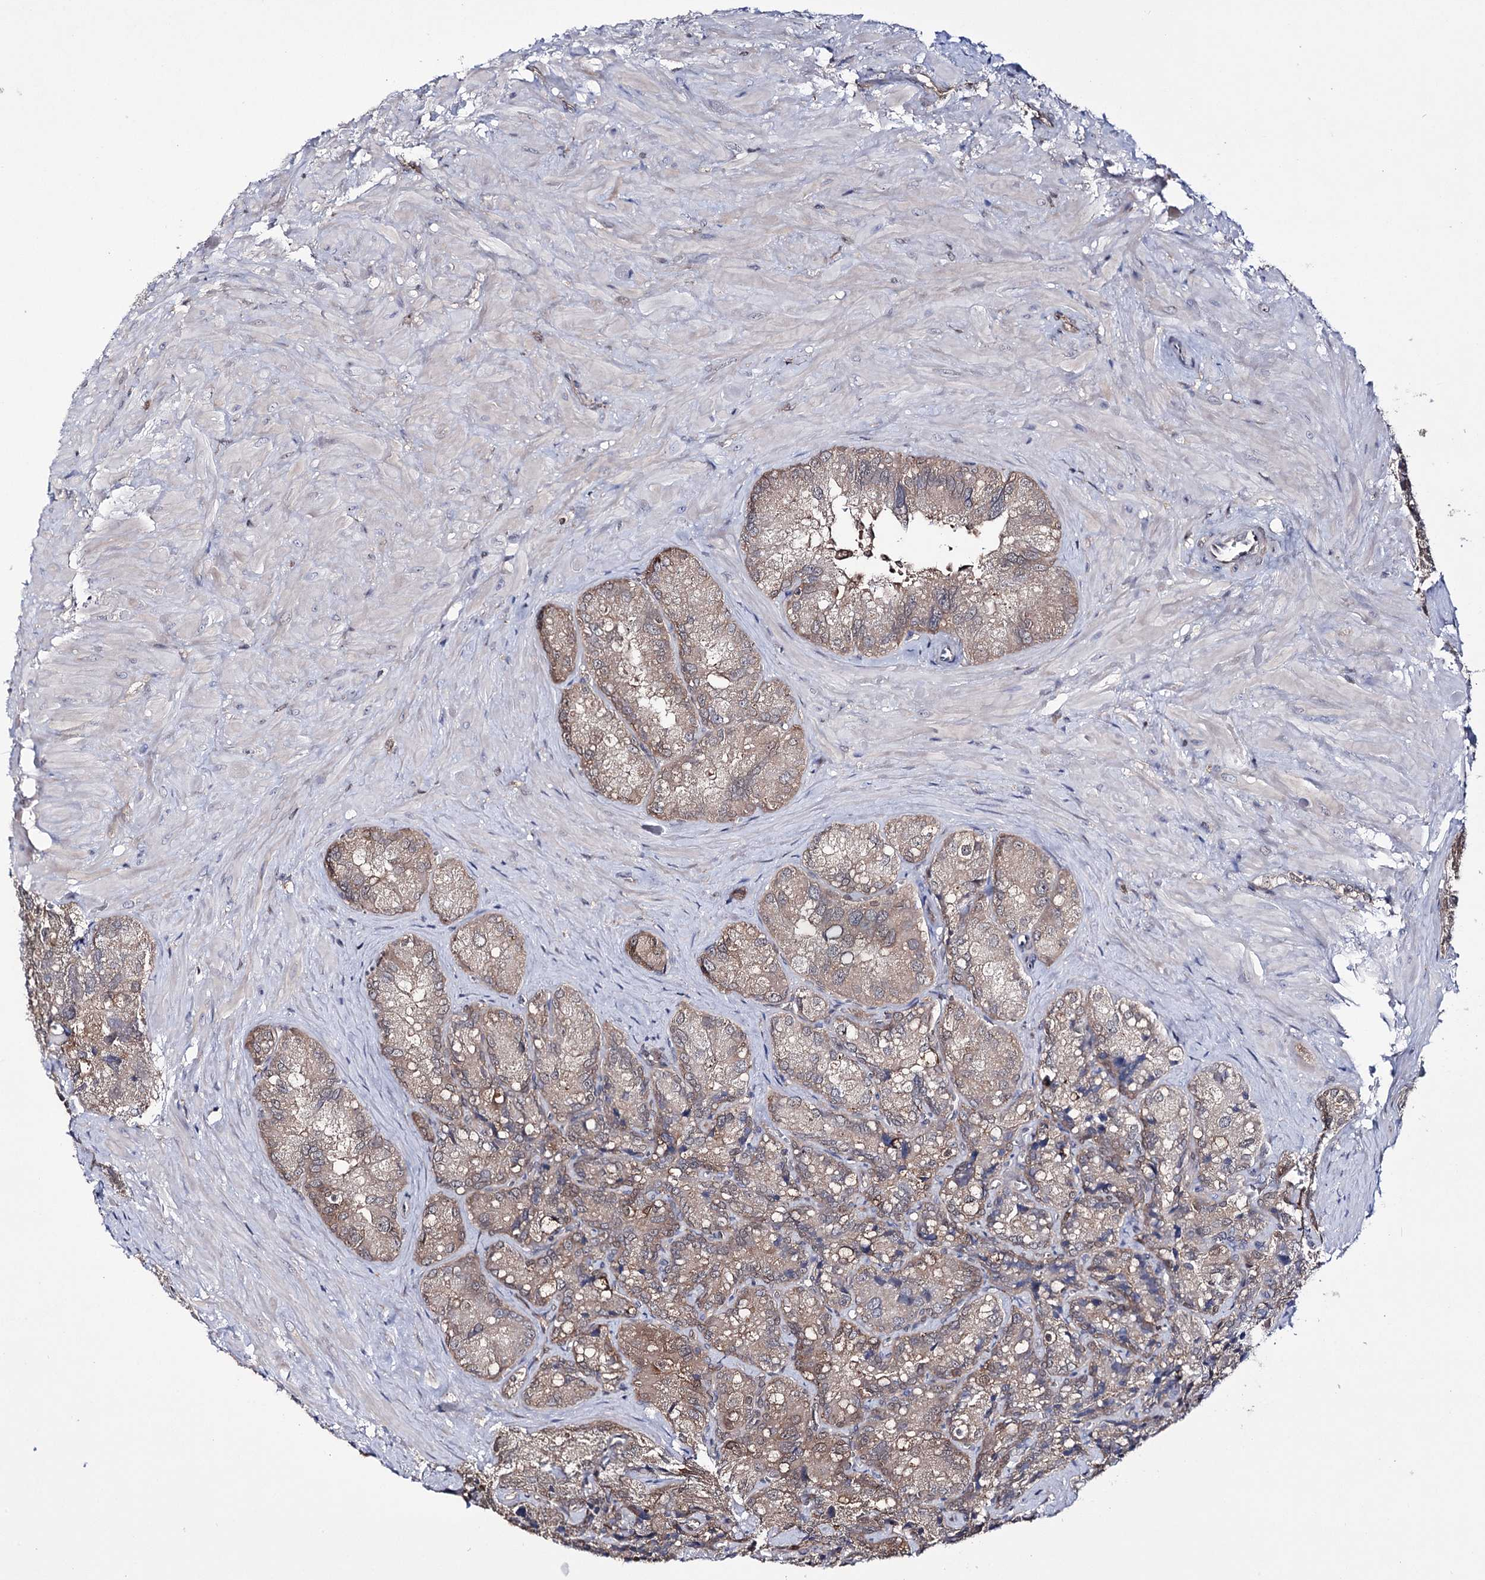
{"staining": {"intensity": "moderate", "quantity": ">75%", "location": "cytoplasmic/membranous"}, "tissue": "seminal vesicle", "cell_type": "Glandular cells", "image_type": "normal", "snomed": [{"axis": "morphology", "description": "Normal tissue, NOS"}, {"axis": "topography", "description": "Seminal veicle"}], "caption": "Protein staining of unremarkable seminal vesicle exhibits moderate cytoplasmic/membranous expression in approximately >75% of glandular cells.", "gene": "PTER", "patient": {"sex": "male", "age": 62}}